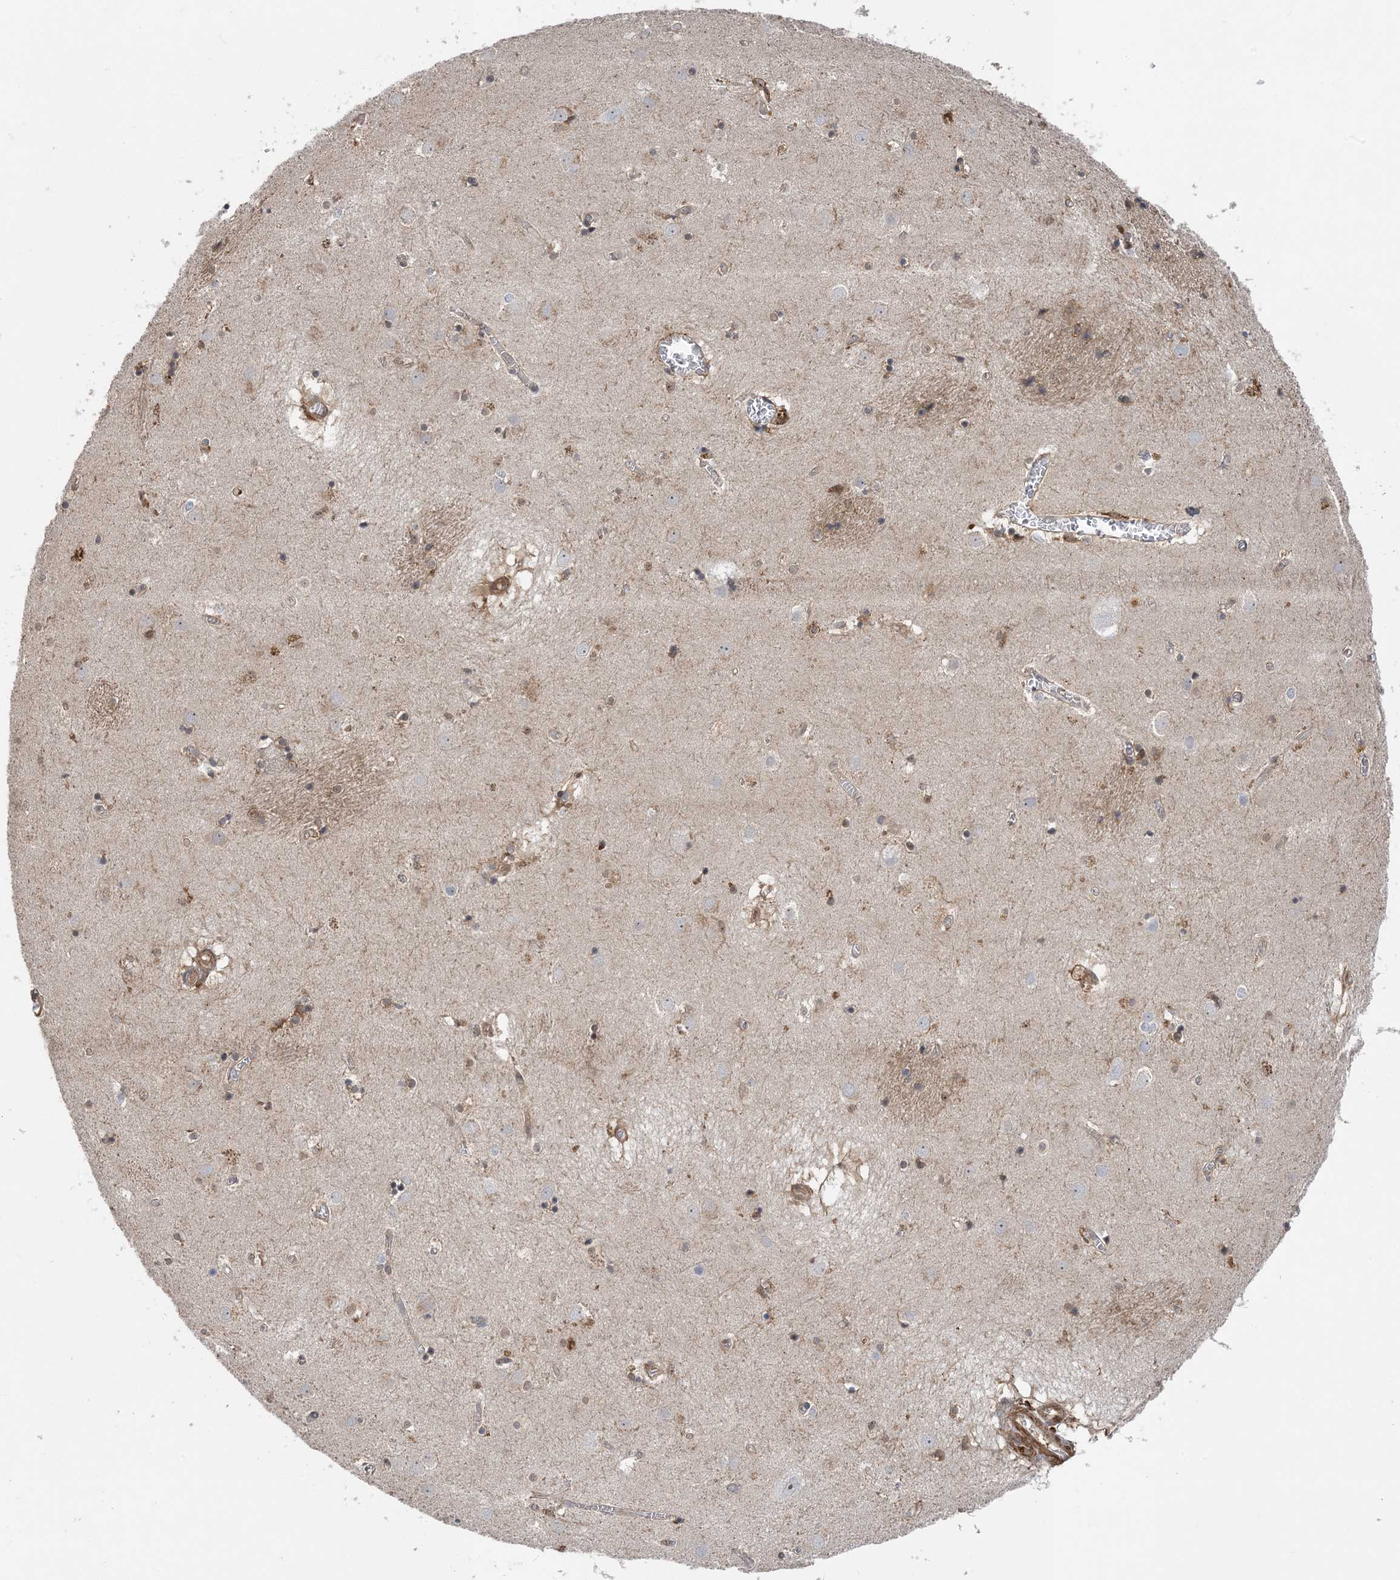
{"staining": {"intensity": "weak", "quantity": "25%-75%", "location": "cytoplasmic/membranous"}, "tissue": "caudate", "cell_type": "Glial cells", "image_type": "normal", "snomed": [{"axis": "morphology", "description": "Normal tissue, NOS"}, {"axis": "topography", "description": "Lateral ventricle wall"}], "caption": "This photomicrograph displays IHC staining of unremarkable human caudate, with low weak cytoplasmic/membranous positivity in about 25%-75% of glial cells.", "gene": "HS1BP3", "patient": {"sex": "male", "age": 70}}